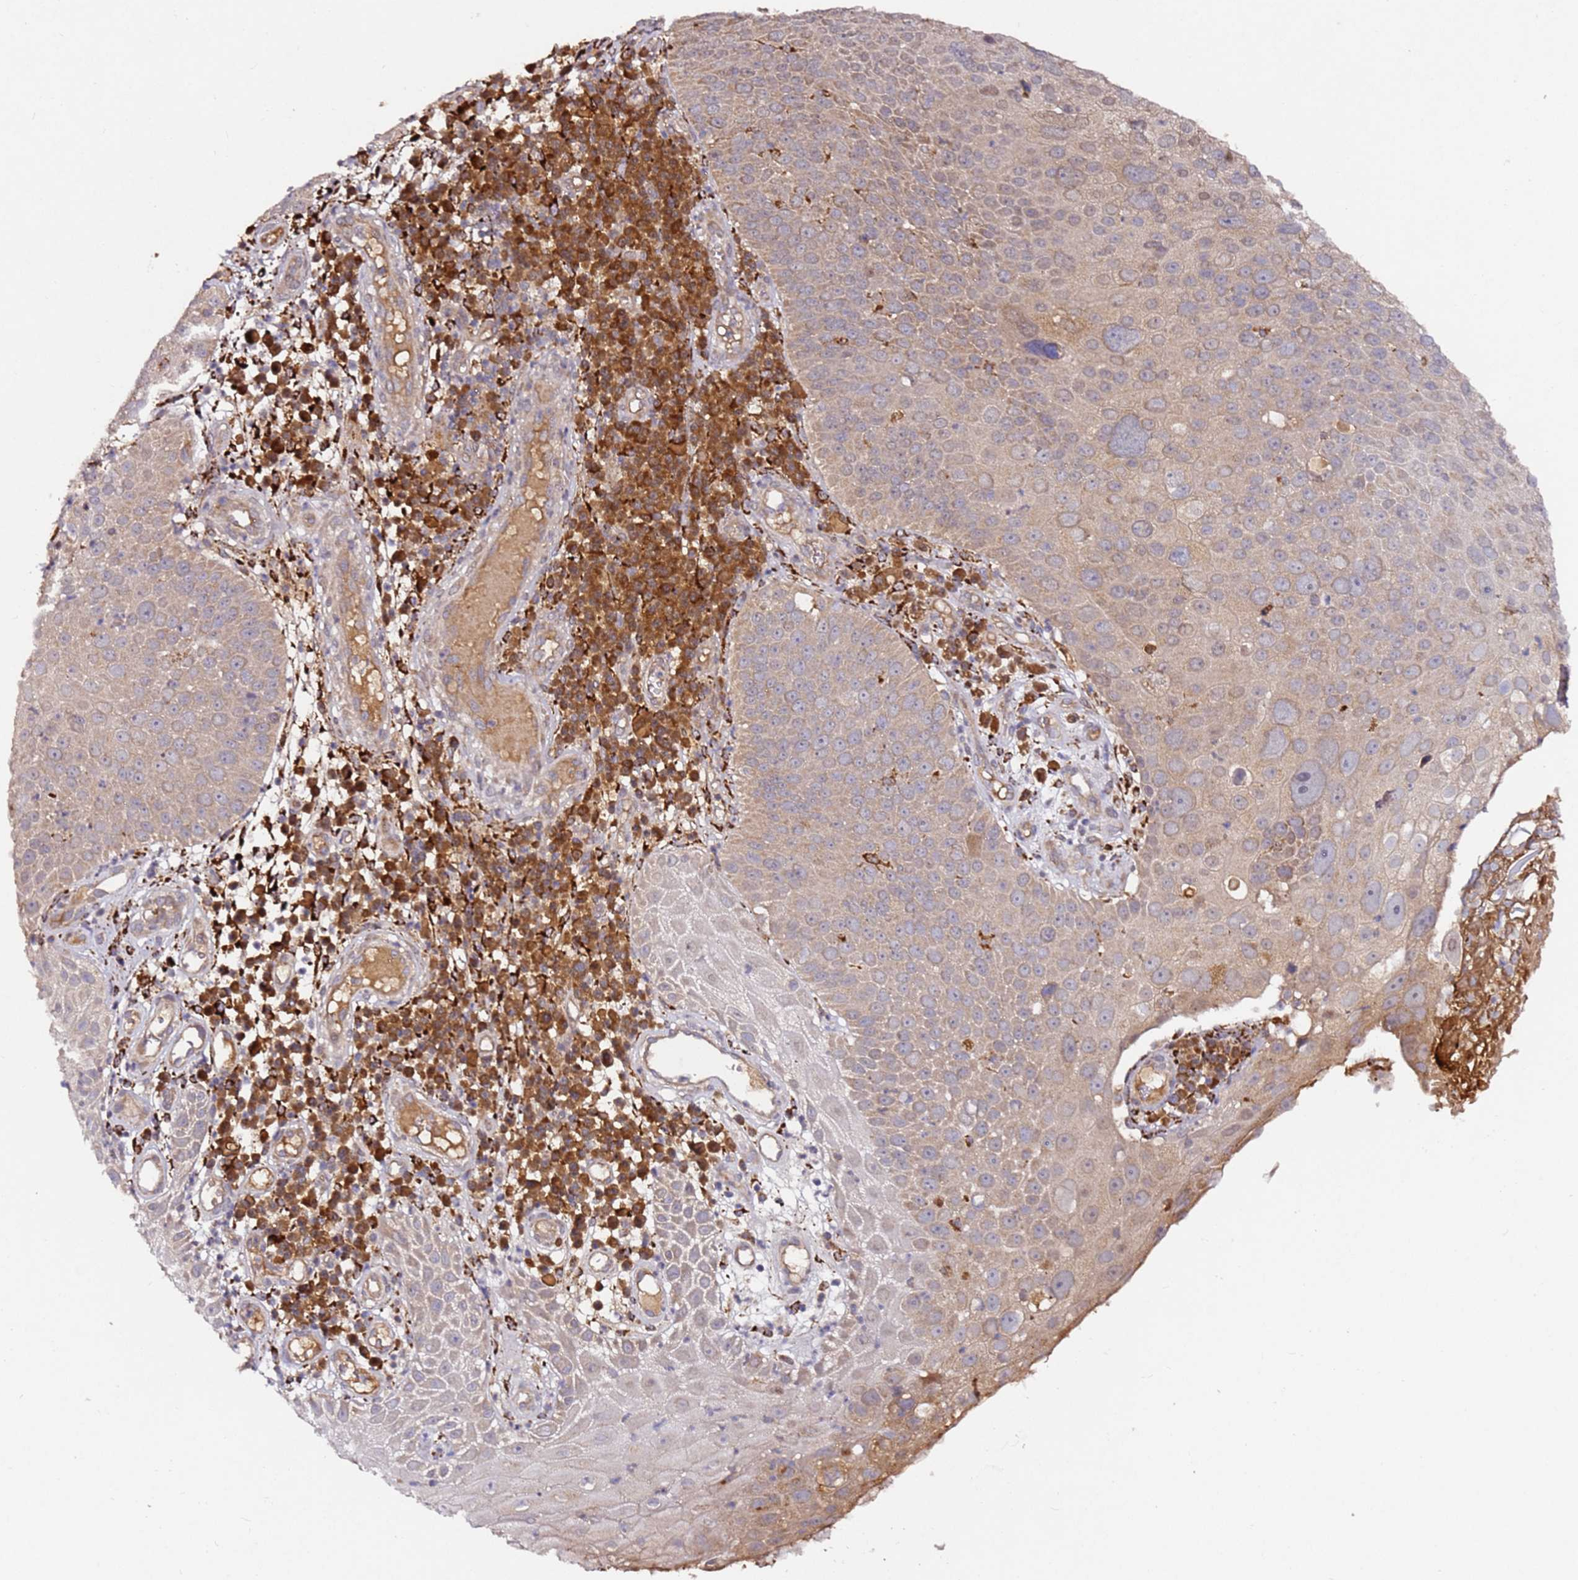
{"staining": {"intensity": "weak", "quantity": "<25%", "location": "cytoplasmic/membranous"}, "tissue": "skin cancer", "cell_type": "Tumor cells", "image_type": "cancer", "snomed": [{"axis": "morphology", "description": "Squamous cell carcinoma, NOS"}, {"axis": "topography", "description": "Skin"}], "caption": "There is no significant expression in tumor cells of skin cancer (squamous cell carcinoma).", "gene": "ALG11", "patient": {"sex": "male", "age": 71}}